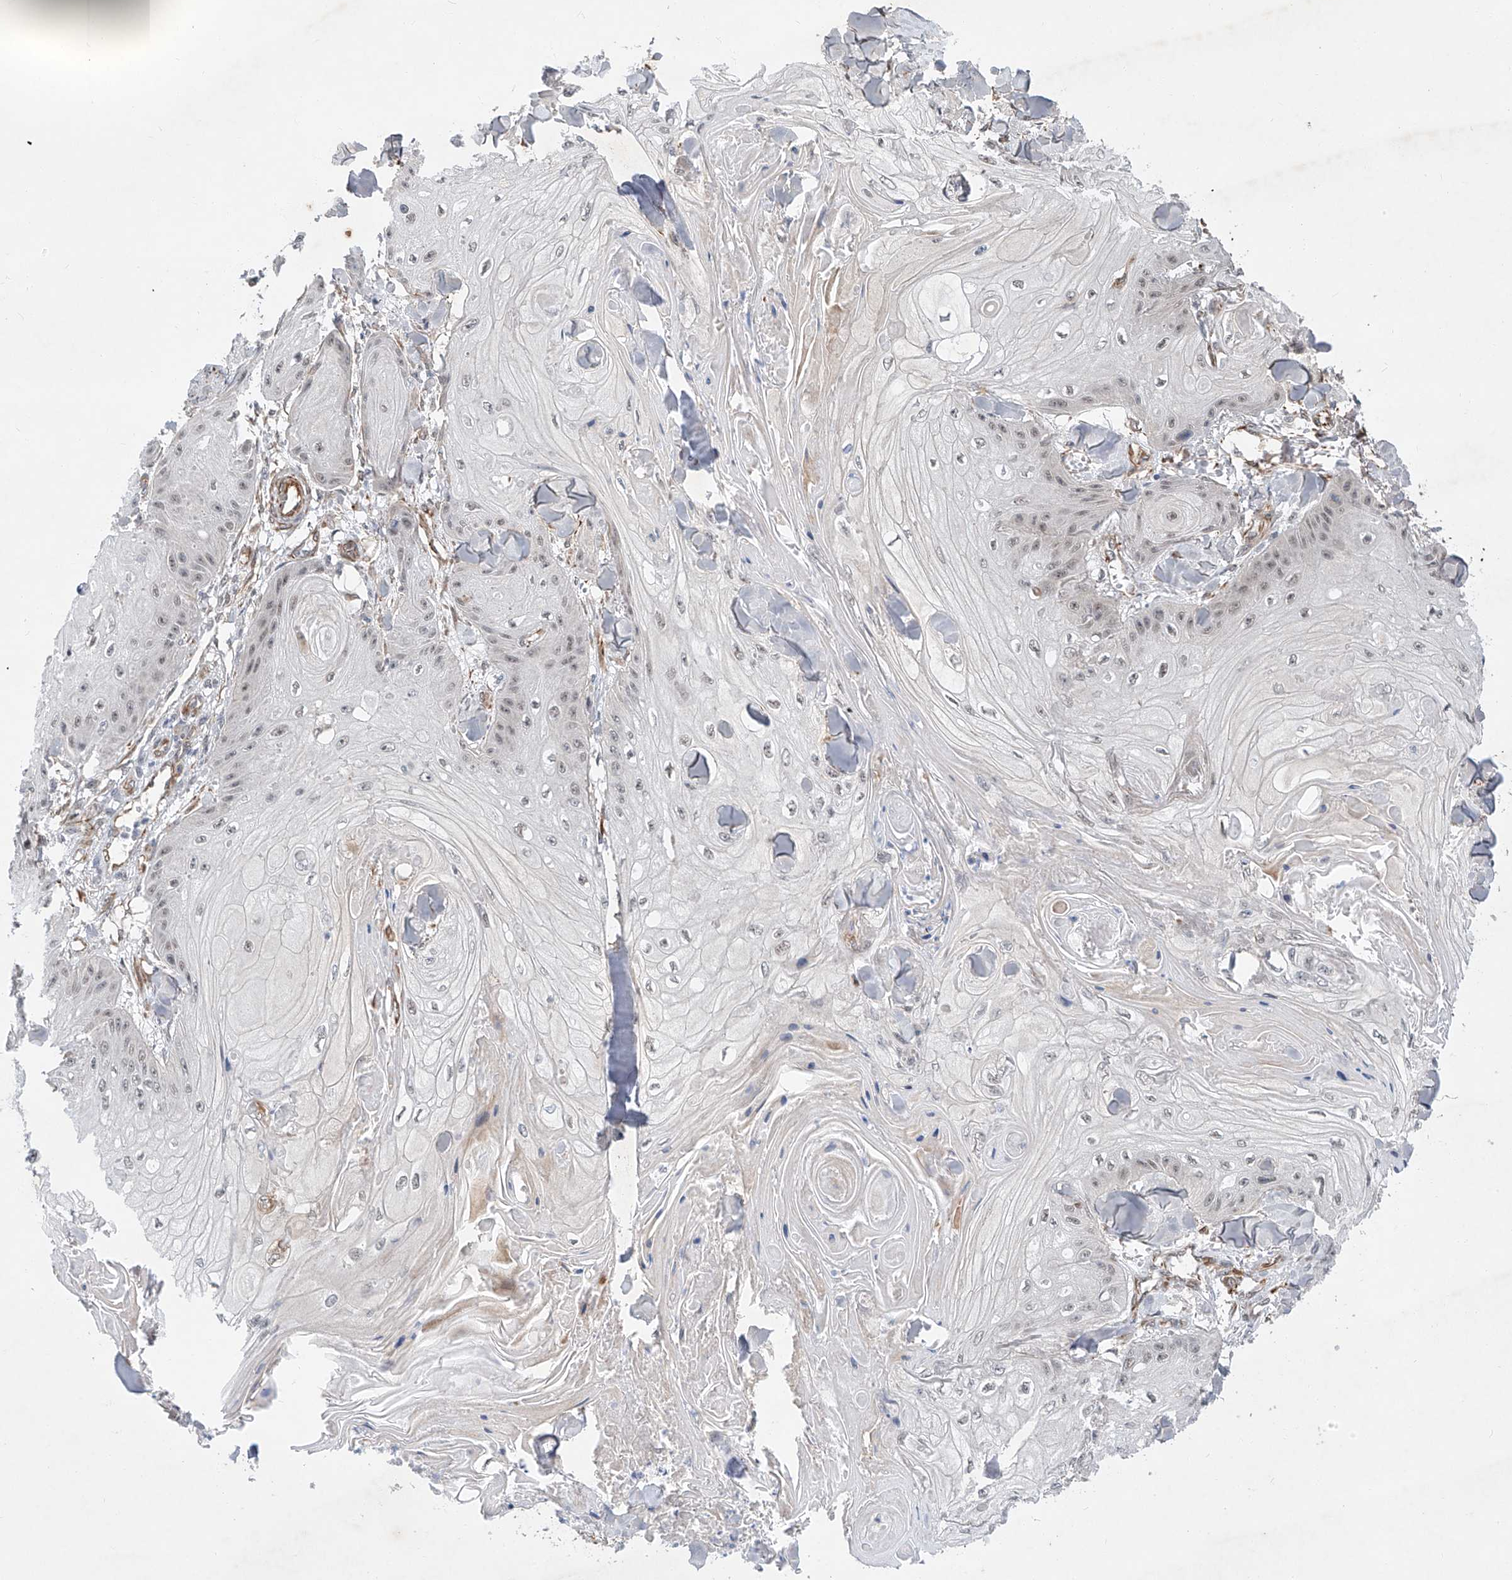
{"staining": {"intensity": "negative", "quantity": "none", "location": "none"}, "tissue": "skin cancer", "cell_type": "Tumor cells", "image_type": "cancer", "snomed": [{"axis": "morphology", "description": "Squamous cell carcinoma, NOS"}, {"axis": "topography", "description": "Skin"}], "caption": "Tumor cells are negative for brown protein staining in skin squamous cell carcinoma.", "gene": "AMD1", "patient": {"sex": "male", "age": 74}}